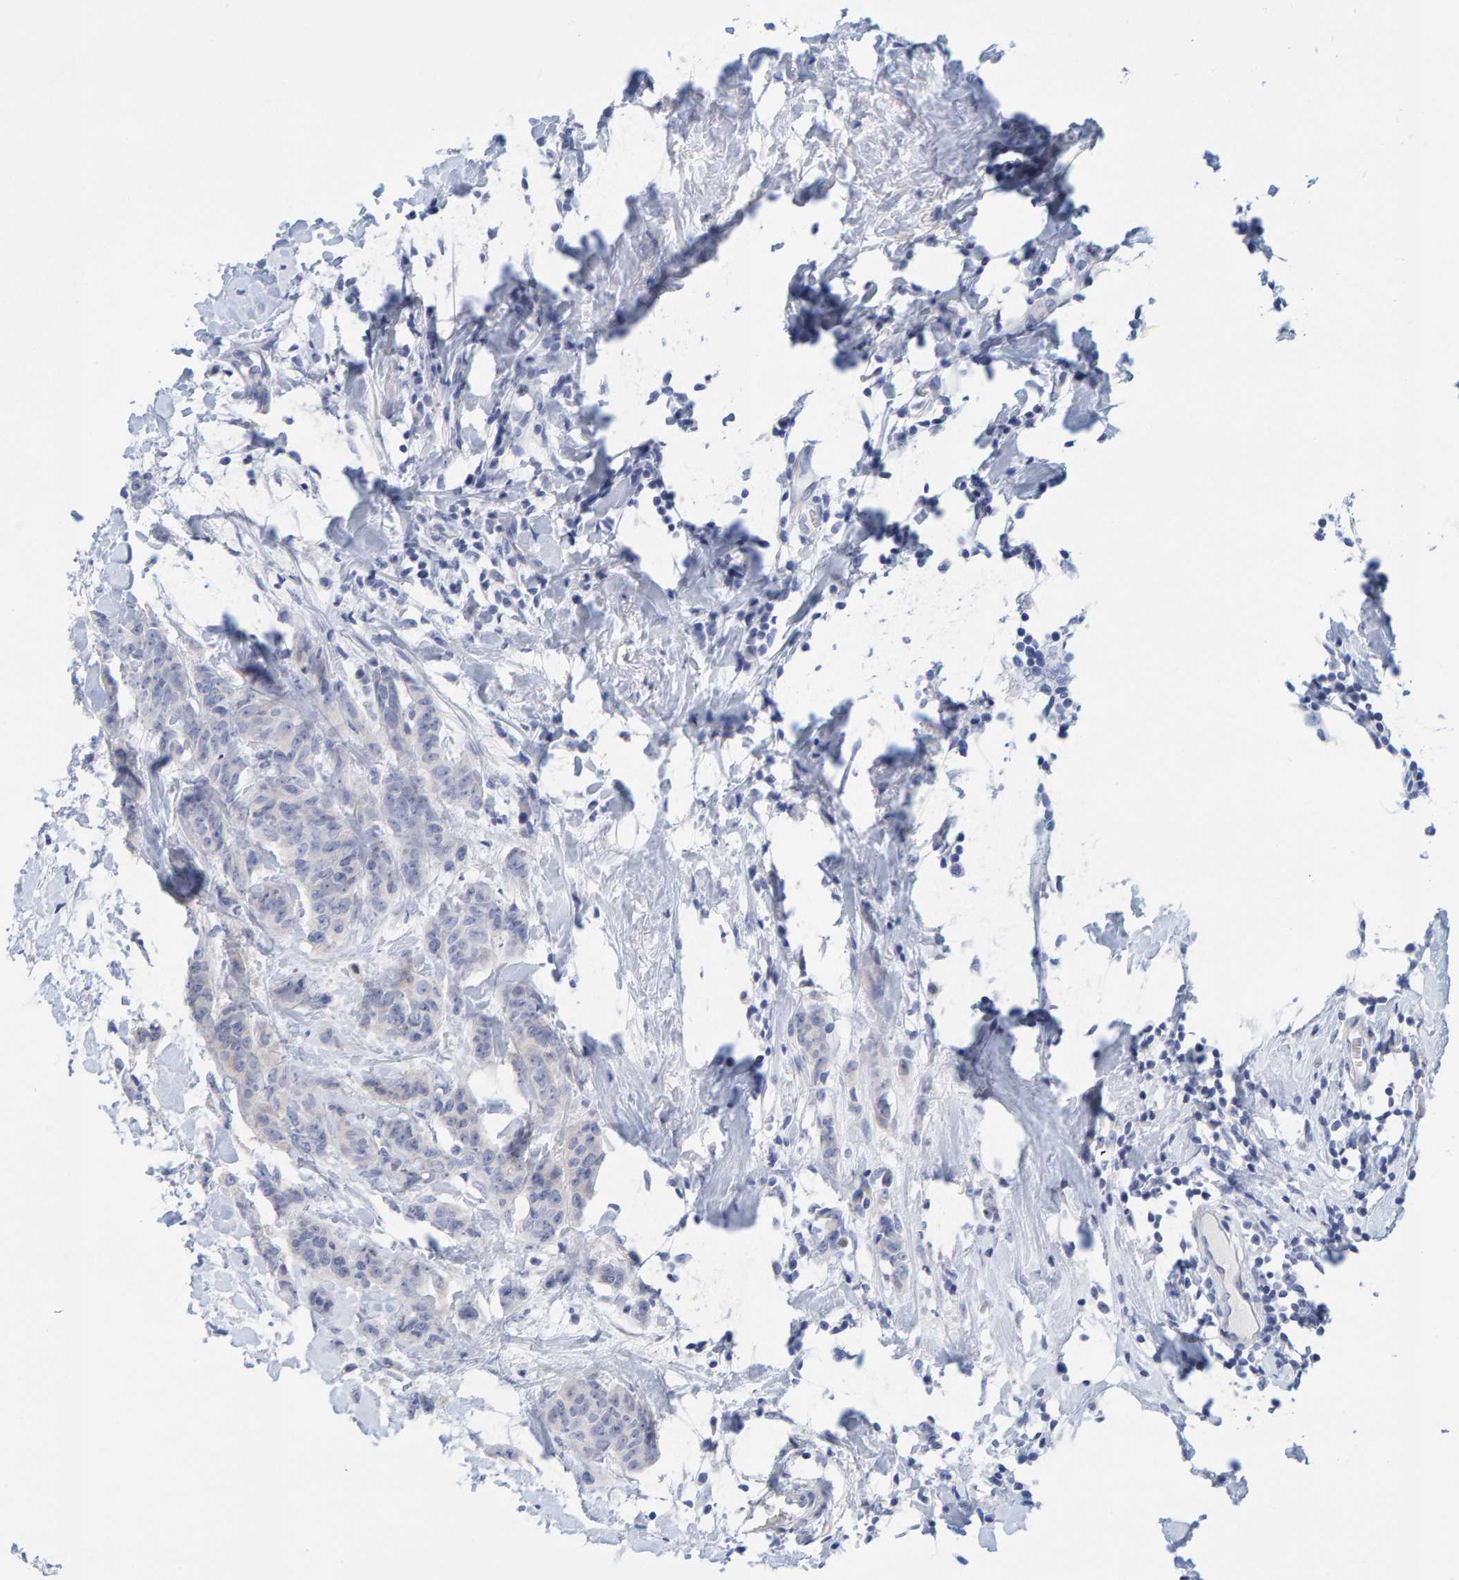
{"staining": {"intensity": "negative", "quantity": "none", "location": "none"}, "tissue": "breast cancer", "cell_type": "Tumor cells", "image_type": "cancer", "snomed": [{"axis": "morphology", "description": "Normal tissue, NOS"}, {"axis": "morphology", "description": "Duct carcinoma"}, {"axis": "topography", "description": "Breast"}], "caption": "There is no significant positivity in tumor cells of breast cancer.", "gene": "KLHL11", "patient": {"sex": "female", "age": 40}}